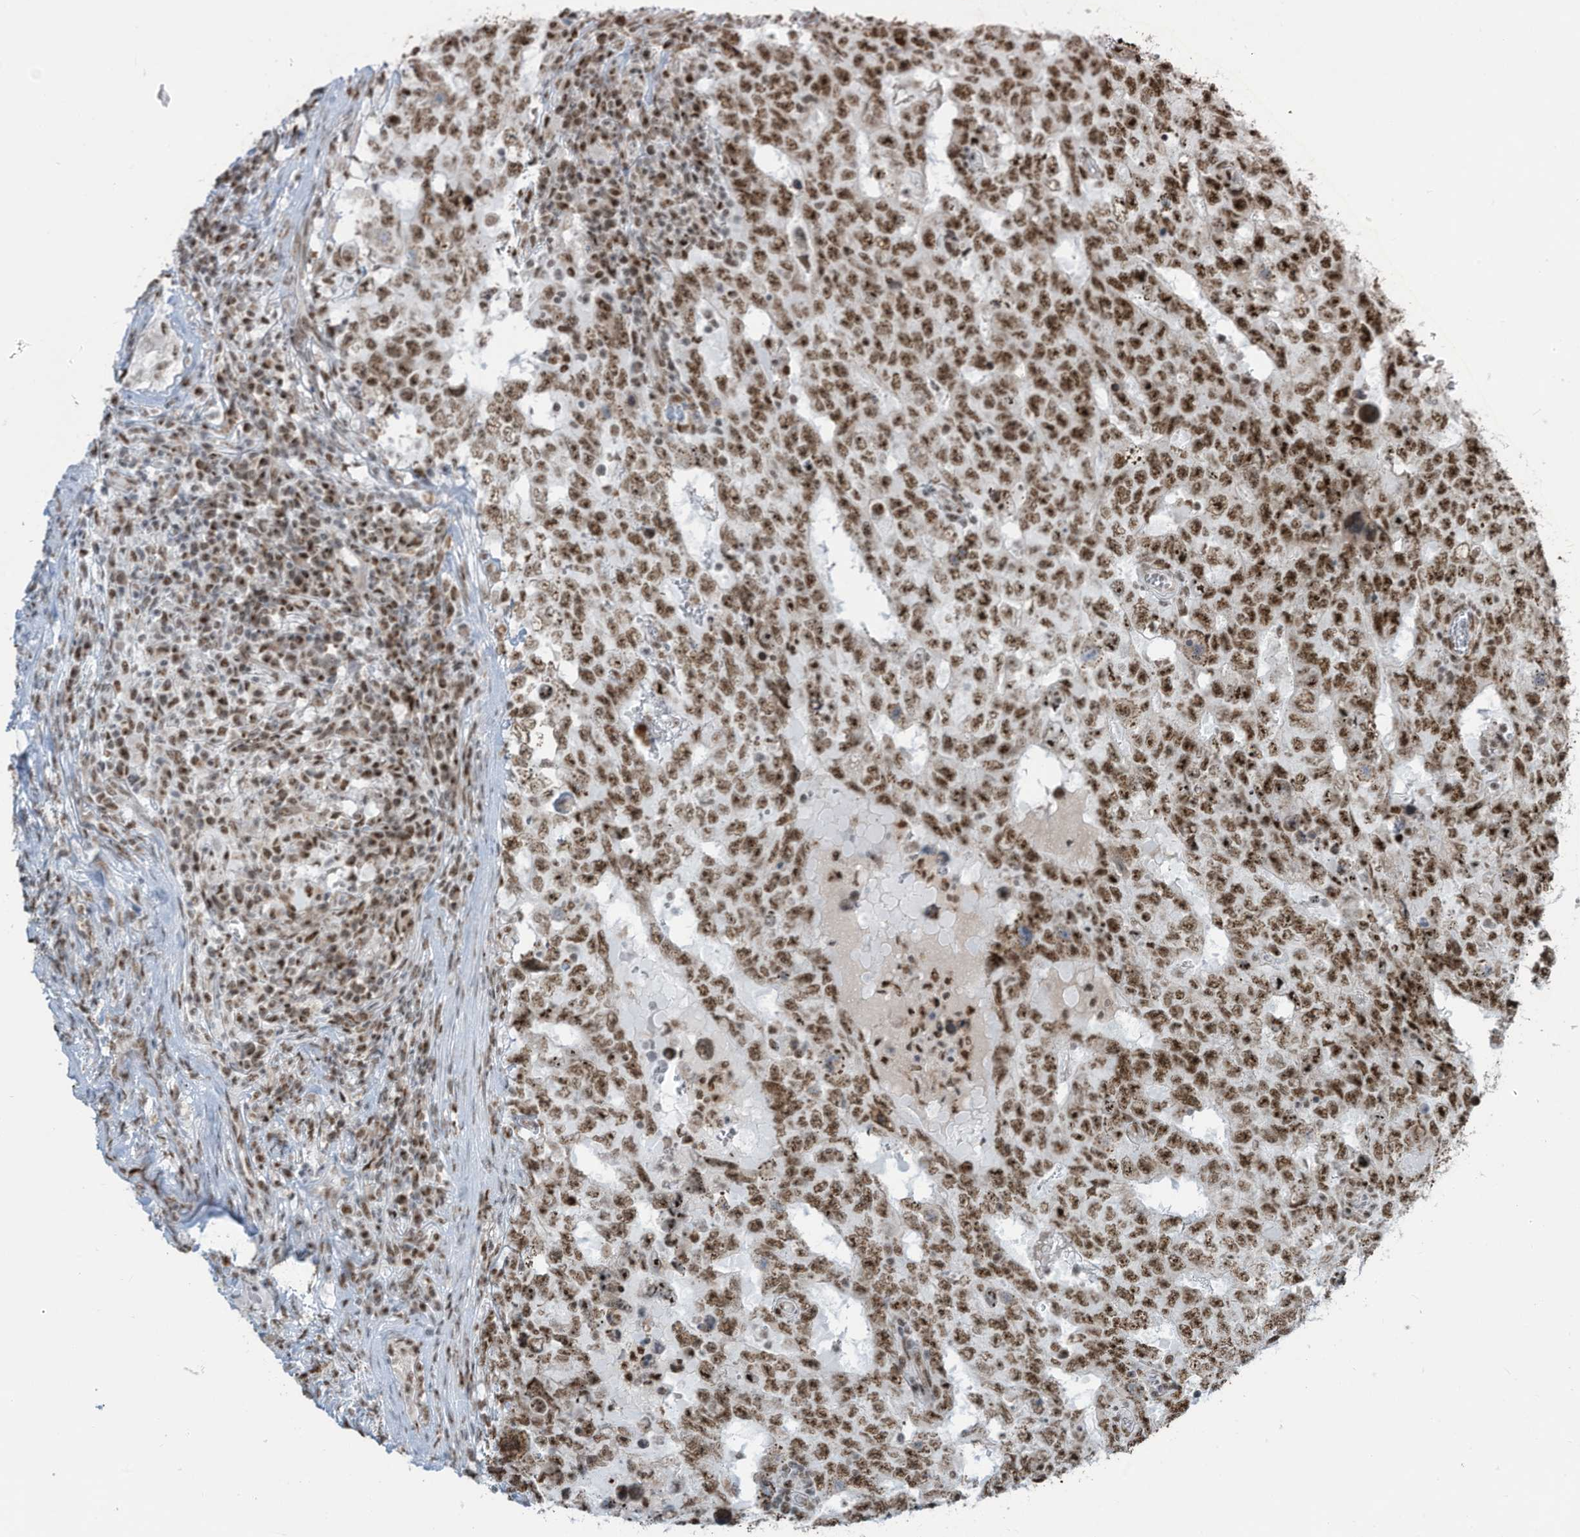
{"staining": {"intensity": "strong", "quantity": ">75%", "location": "nuclear"}, "tissue": "testis cancer", "cell_type": "Tumor cells", "image_type": "cancer", "snomed": [{"axis": "morphology", "description": "Carcinoma, Embryonal, NOS"}, {"axis": "topography", "description": "Testis"}], "caption": "The histopathology image shows immunohistochemical staining of testis embryonal carcinoma. There is strong nuclear expression is seen in approximately >75% of tumor cells.", "gene": "LBH", "patient": {"sex": "male", "age": 26}}